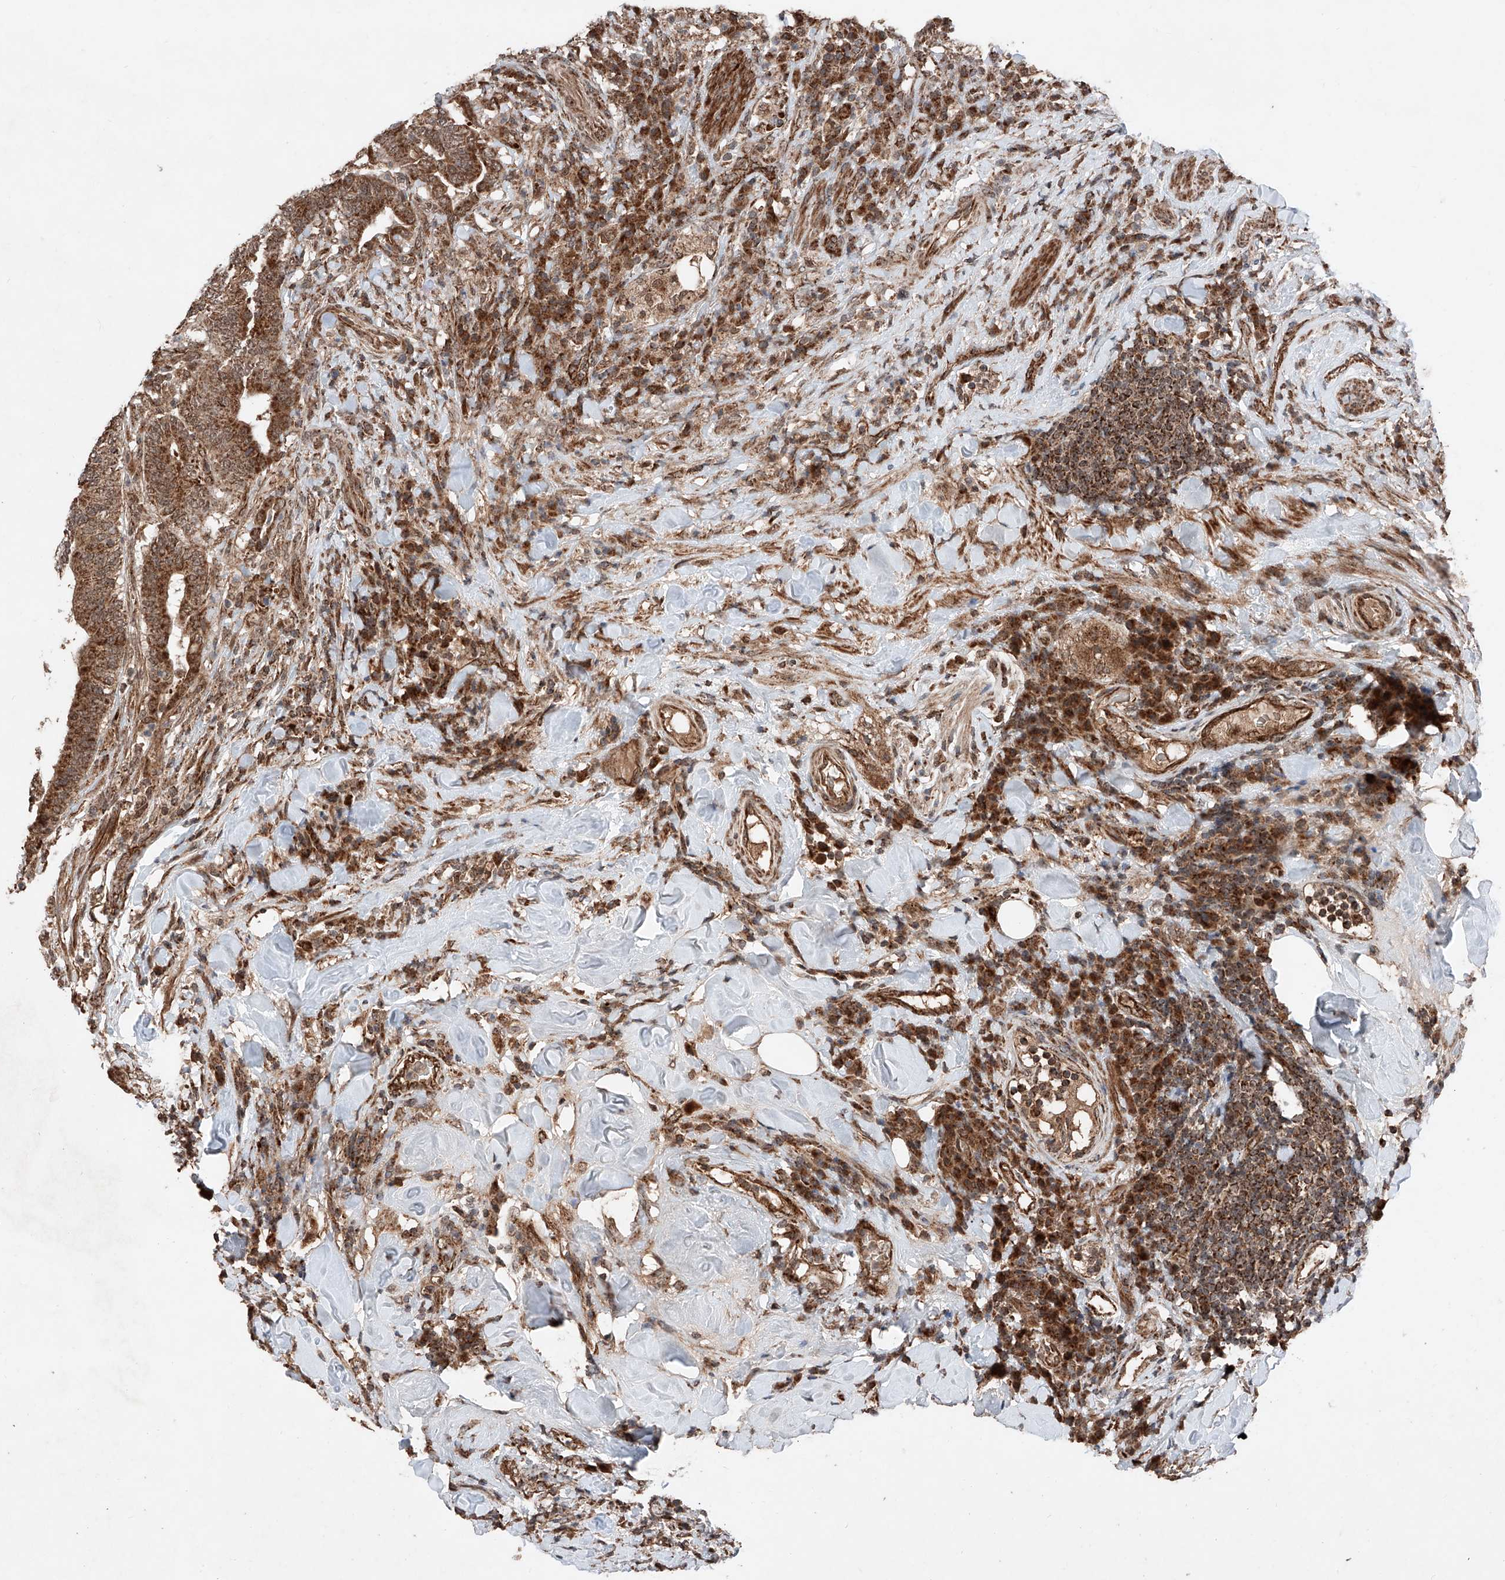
{"staining": {"intensity": "strong", "quantity": ">75%", "location": "cytoplasmic/membranous"}, "tissue": "colorectal cancer", "cell_type": "Tumor cells", "image_type": "cancer", "snomed": [{"axis": "morphology", "description": "Adenocarcinoma, NOS"}, {"axis": "topography", "description": "Colon"}], "caption": "Immunohistochemical staining of adenocarcinoma (colorectal) exhibits high levels of strong cytoplasmic/membranous protein staining in approximately >75% of tumor cells. (Stains: DAB (3,3'-diaminobenzidine) in brown, nuclei in blue, Microscopy: brightfield microscopy at high magnification).", "gene": "ZSCAN29", "patient": {"sex": "female", "age": 66}}